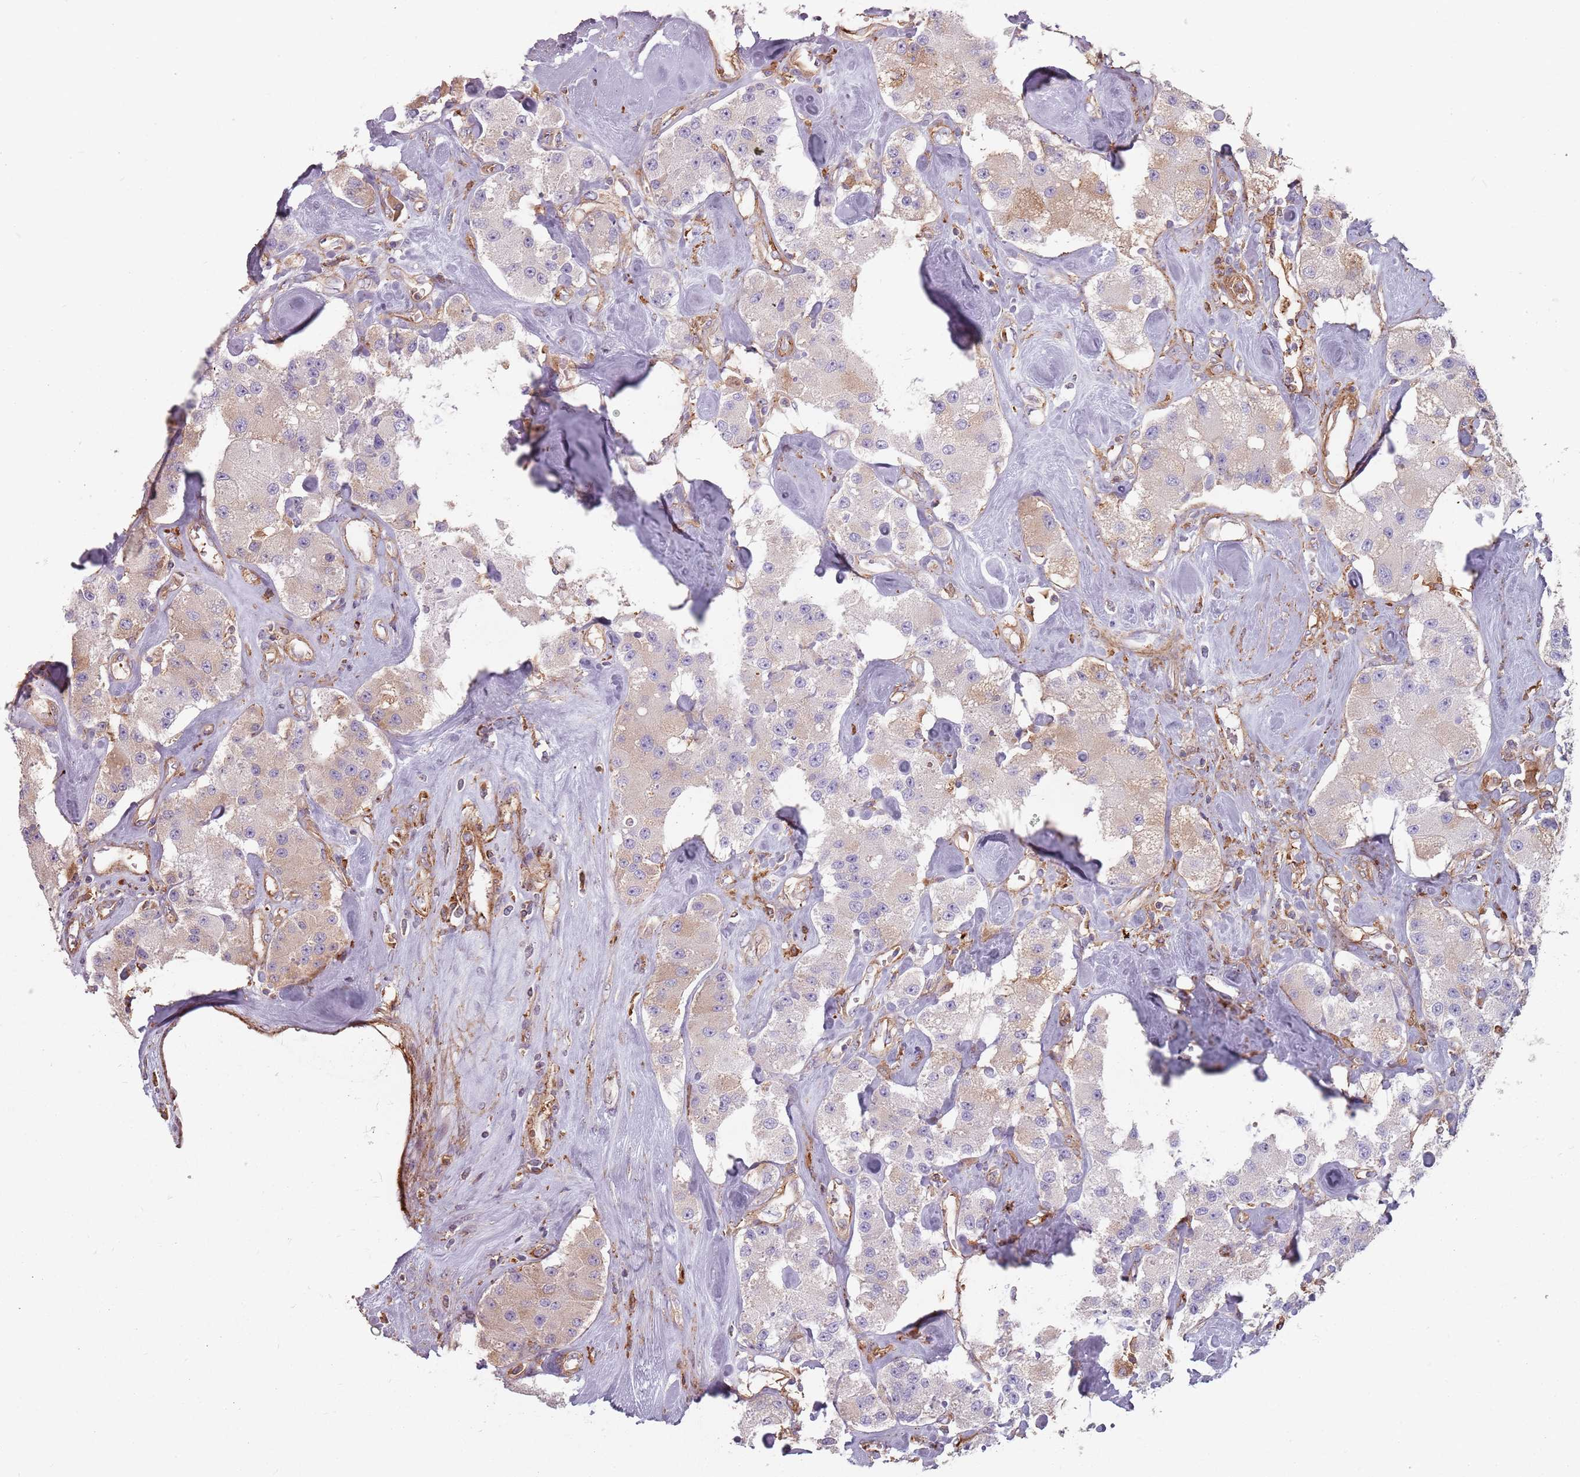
{"staining": {"intensity": "weak", "quantity": "<25%", "location": "cytoplasmic/membranous"}, "tissue": "carcinoid", "cell_type": "Tumor cells", "image_type": "cancer", "snomed": [{"axis": "morphology", "description": "Carcinoid, malignant, NOS"}, {"axis": "topography", "description": "Pancreas"}], "caption": "Malignant carcinoid was stained to show a protein in brown. There is no significant positivity in tumor cells.", "gene": "TPD52L2", "patient": {"sex": "male", "age": 41}}